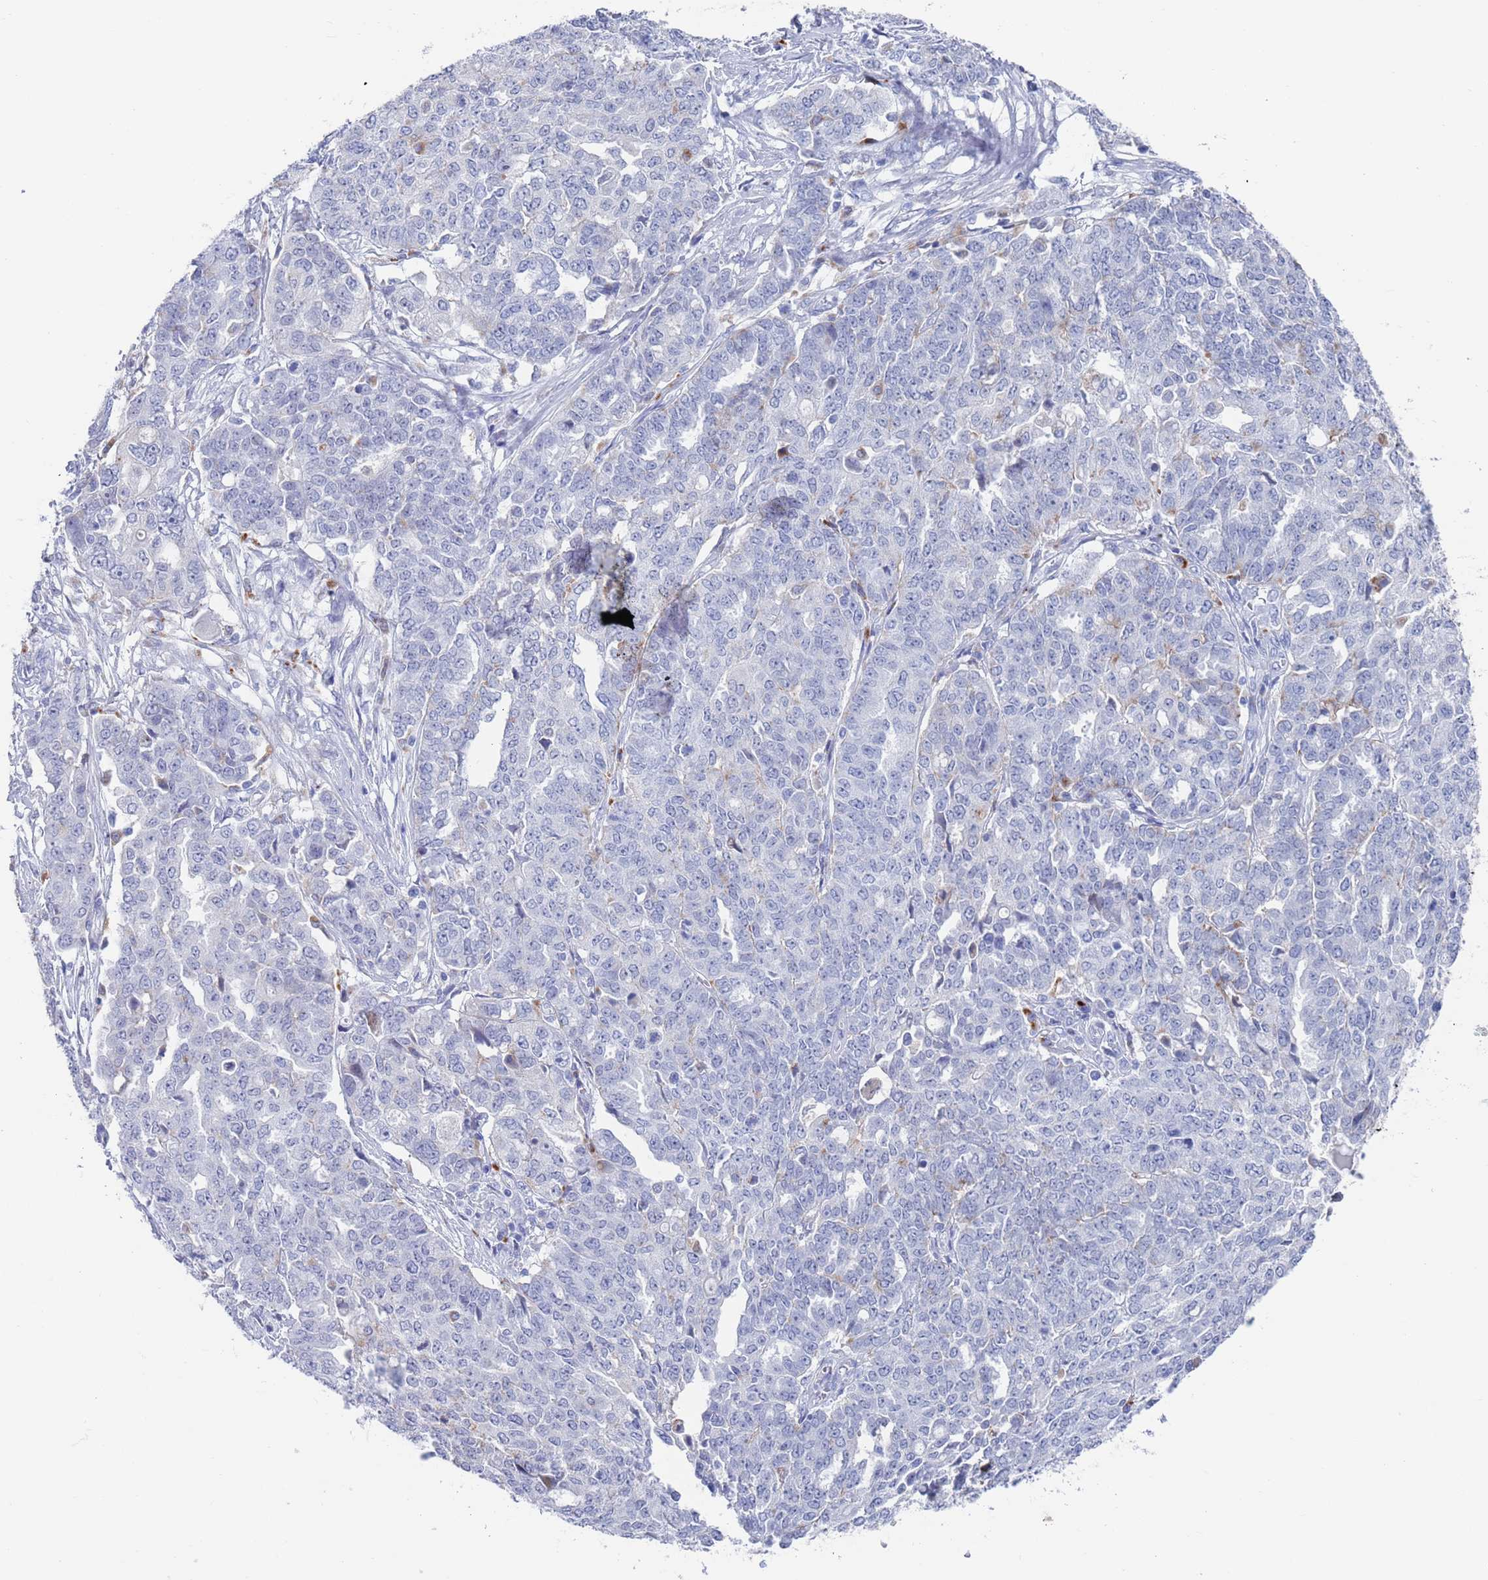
{"staining": {"intensity": "negative", "quantity": "none", "location": "none"}, "tissue": "ovarian cancer", "cell_type": "Tumor cells", "image_type": "cancer", "snomed": [{"axis": "morphology", "description": "Cystadenocarcinoma, serous, NOS"}, {"axis": "topography", "description": "Soft tissue"}, {"axis": "topography", "description": "Ovary"}], "caption": "Tumor cells show no significant expression in ovarian cancer.", "gene": "FUCA1", "patient": {"sex": "female", "age": 57}}